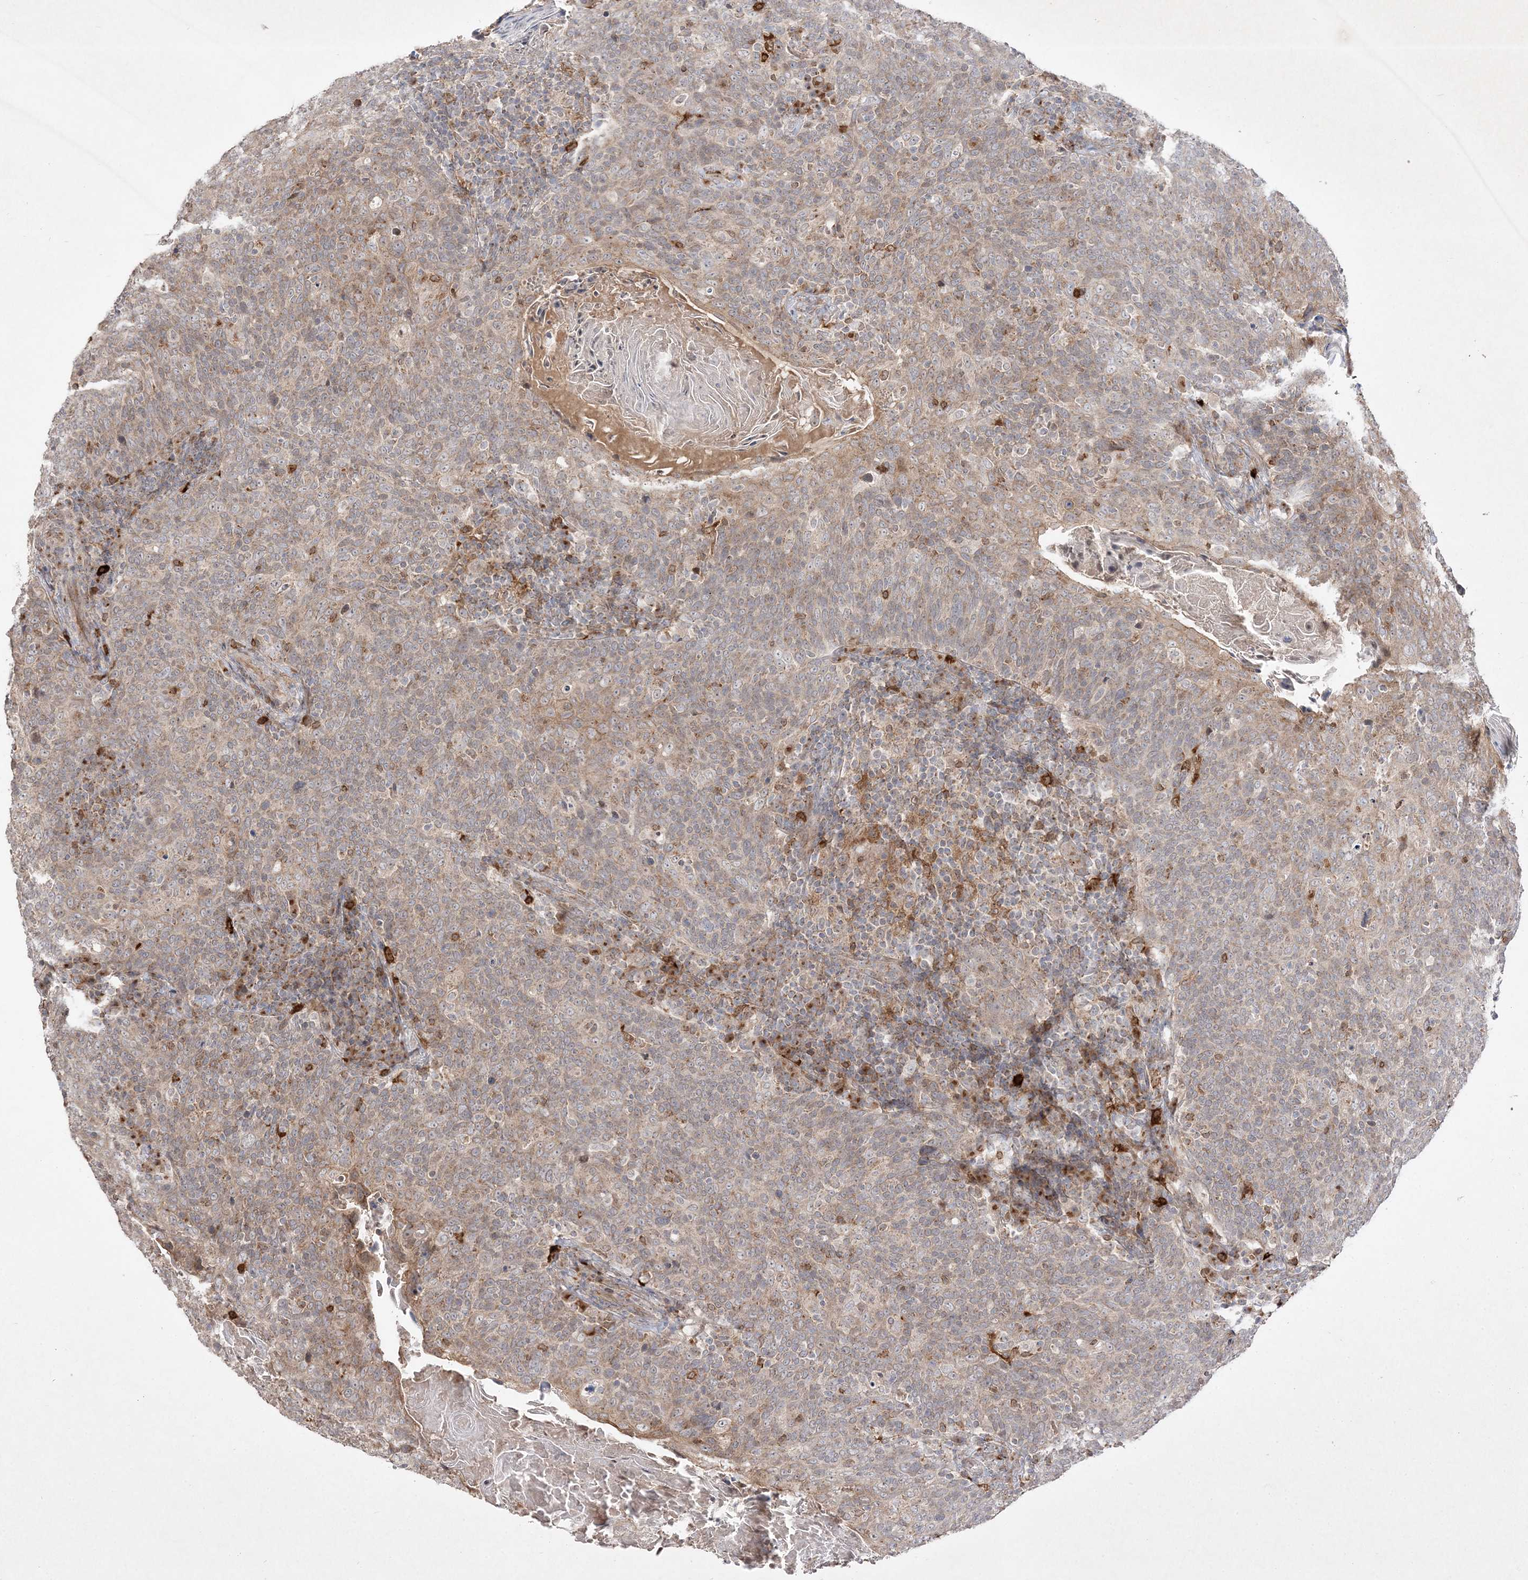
{"staining": {"intensity": "moderate", "quantity": "<25%", "location": "cytoplasmic/membranous"}, "tissue": "head and neck cancer", "cell_type": "Tumor cells", "image_type": "cancer", "snomed": [{"axis": "morphology", "description": "Squamous cell carcinoma, NOS"}, {"axis": "morphology", "description": "Squamous cell carcinoma, metastatic, NOS"}, {"axis": "topography", "description": "Lymph node"}, {"axis": "topography", "description": "Head-Neck"}], "caption": "This micrograph exhibits IHC staining of human head and neck cancer (metastatic squamous cell carcinoma), with low moderate cytoplasmic/membranous expression in approximately <25% of tumor cells.", "gene": "CLNK", "patient": {"sex": "male", "age": 62}}